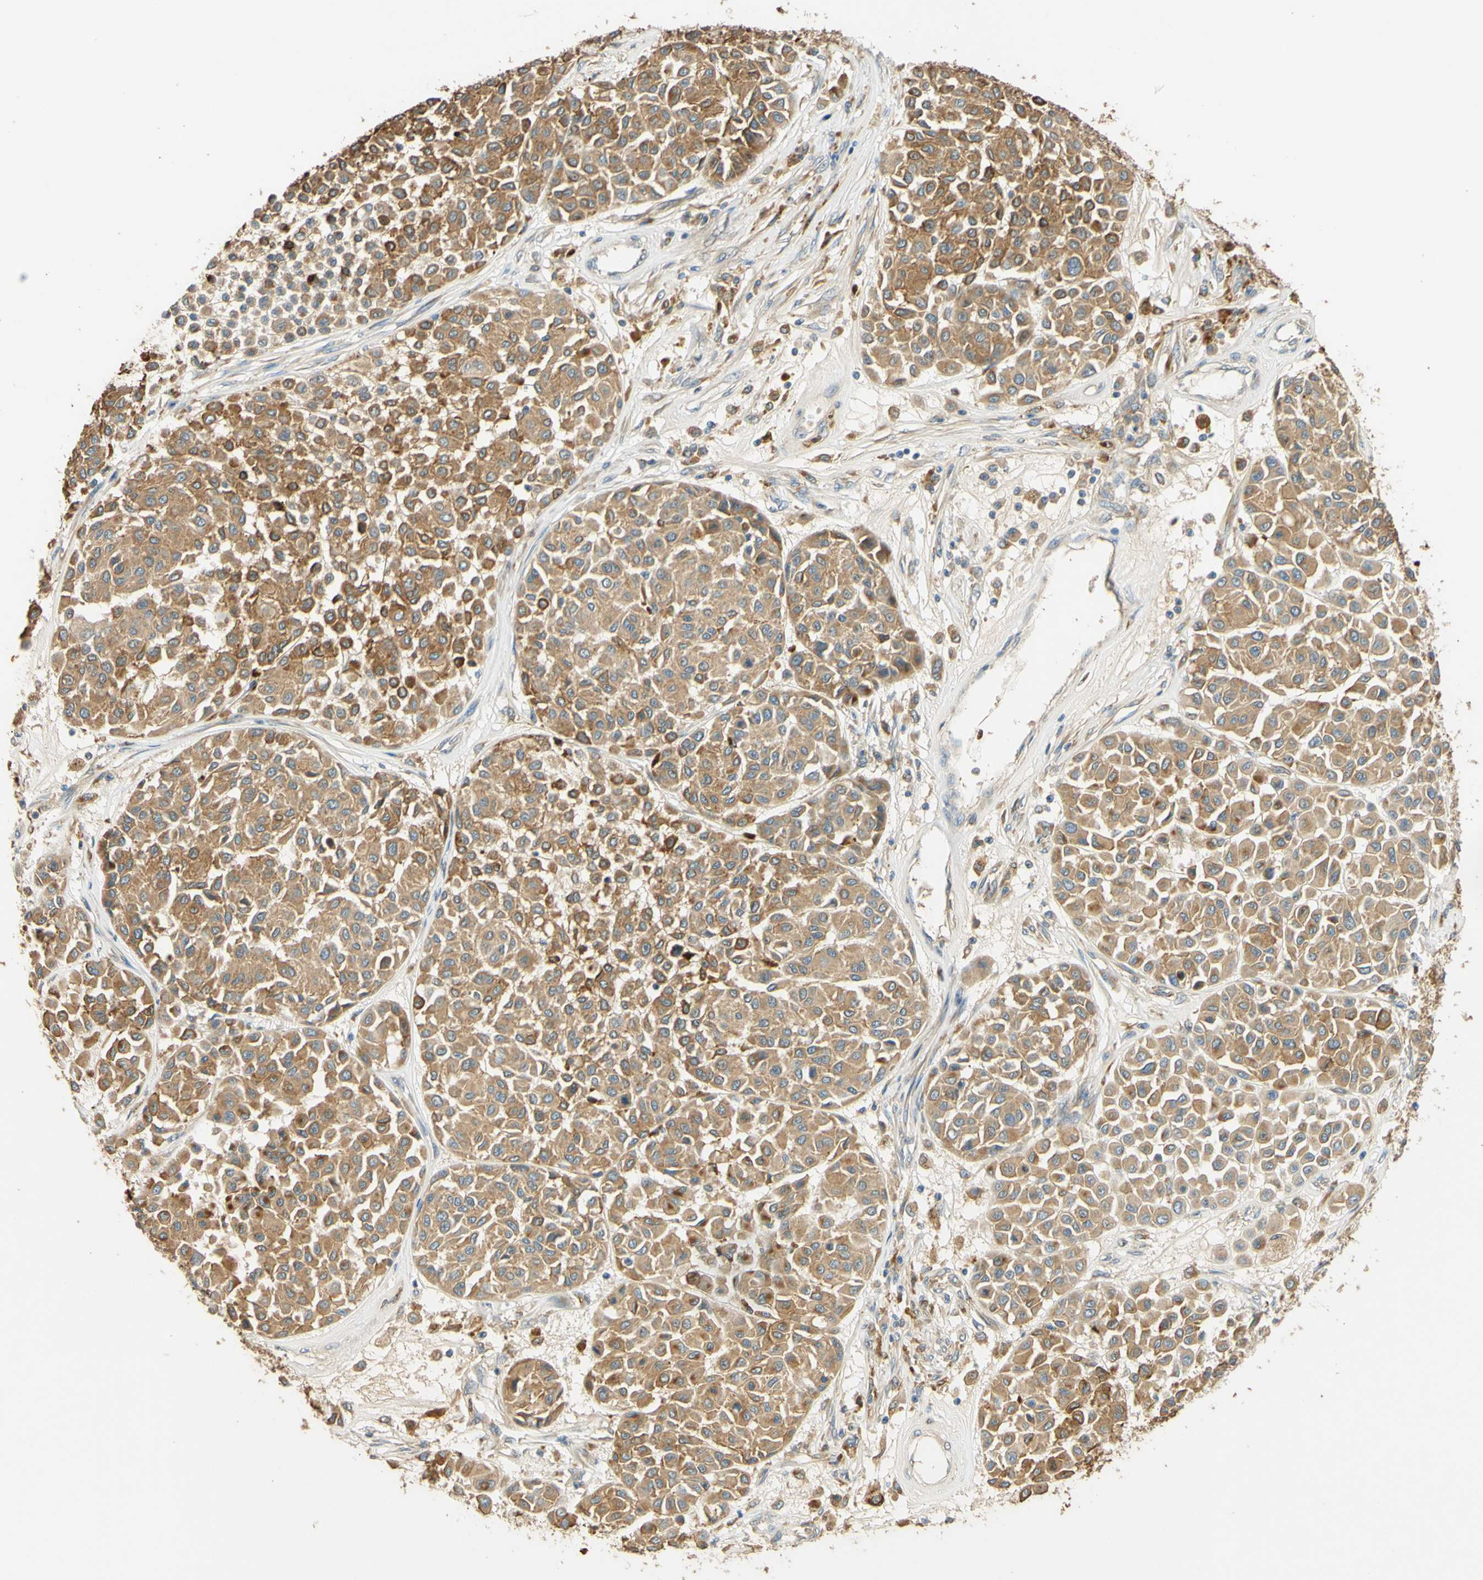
{"staining": {"intensity": "moderate", "quantity": ">75%", "location": "cytoplasmic/membranous"}, "tissue": "melanoma", "cell_type": "Tumor cells", "image_type": "cancer", "snomed": [{"axis": "morphology", "description": "Malignant melanoma, Metastatic site"}, {"axis": "topography", "description": "Soft tissue"}], "caption": "Immunohistochemical staining of human malignant melanoma (metastatic site) displays medium levels of moderate cytoplasmic/membranous protein positivity in approximately >75% of tumor cells.", "gene": "ENTREP2", "patient": {"sex": "male", "age": 41}}